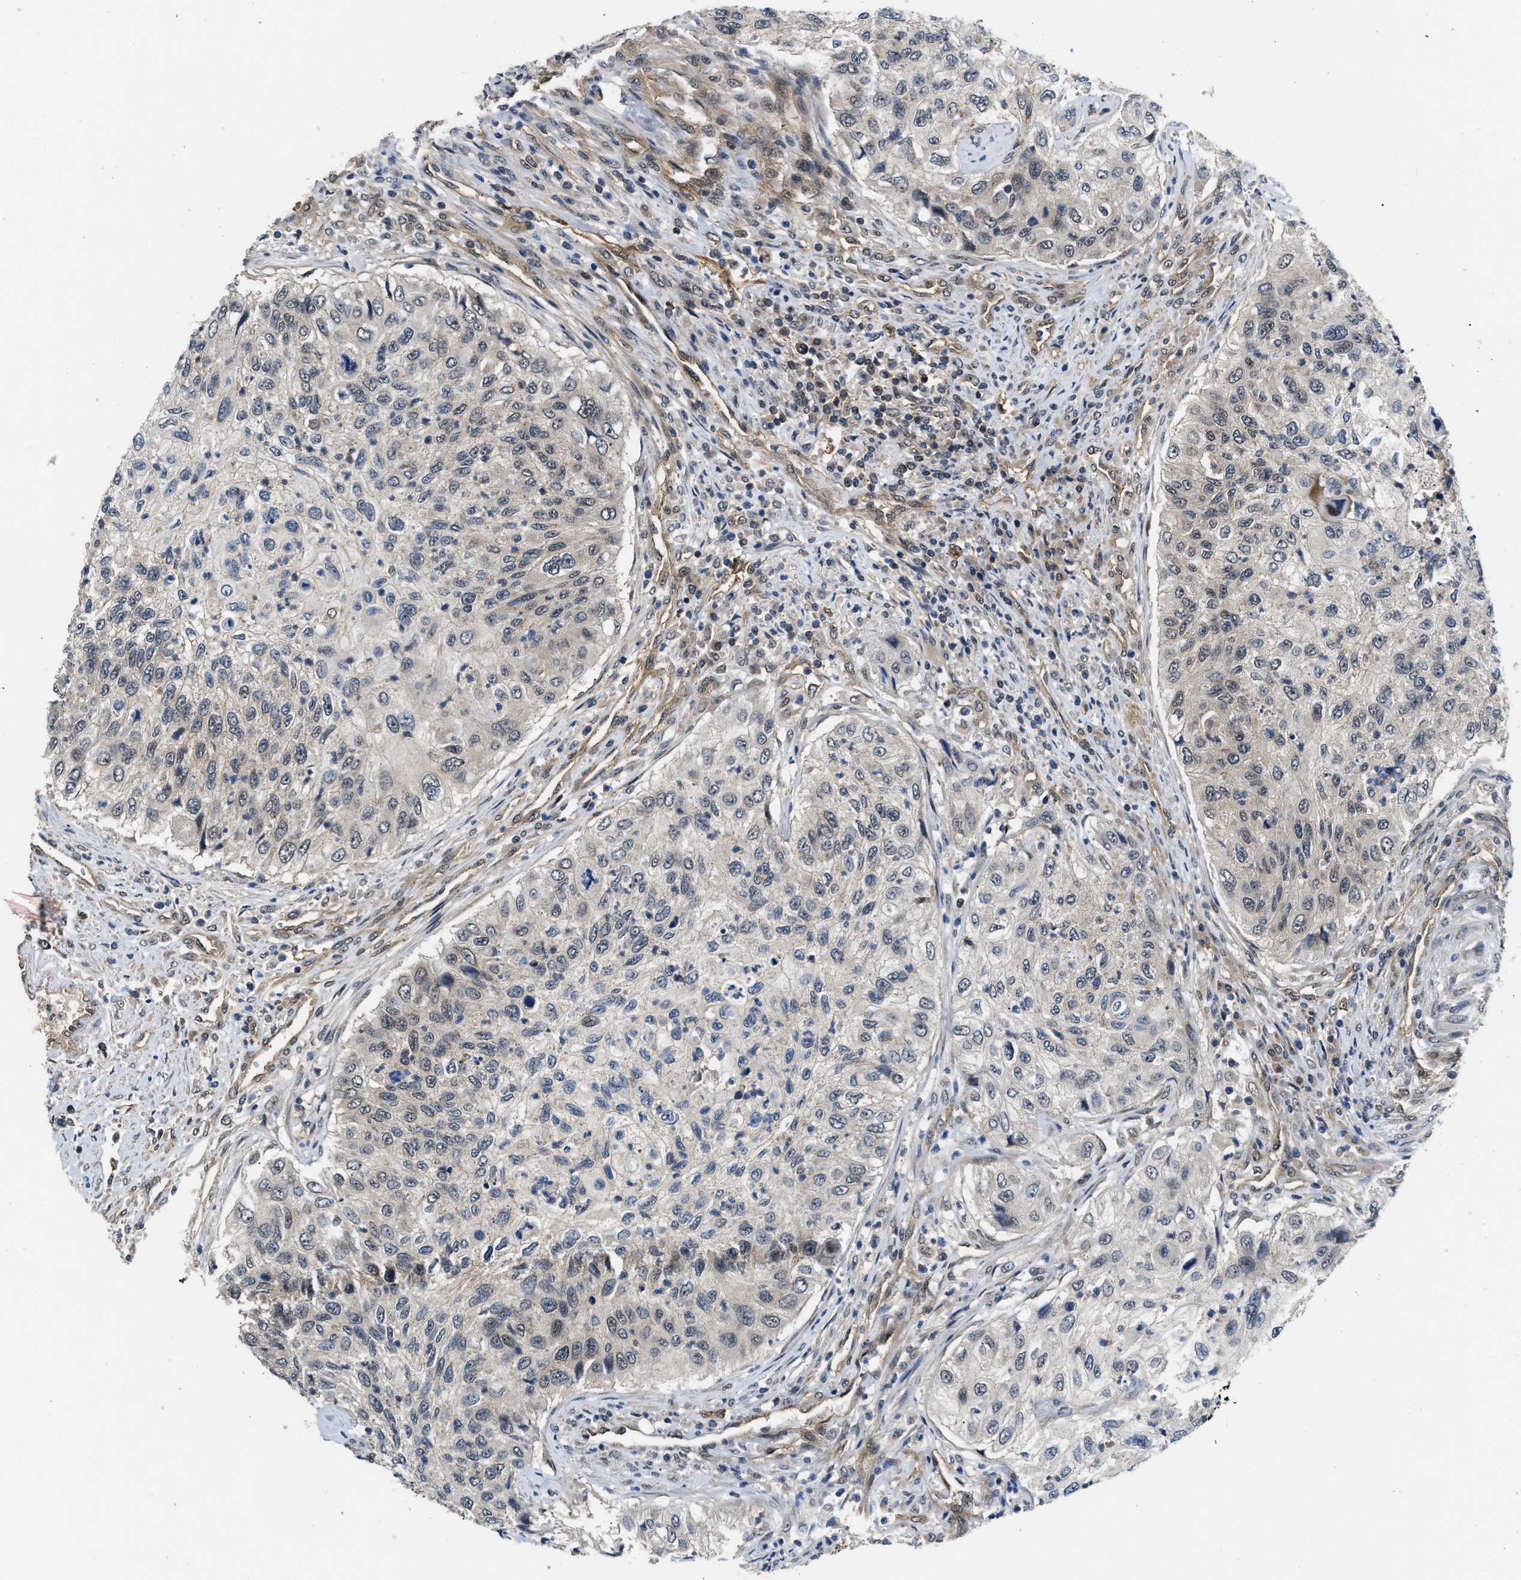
{"staining": {"intensity": "negative", "quantity": "none", "location": "none"}, "tissue": "urothelial cancer", "cell_type": "Tumor cells", "image_type": "cancer", "snomed": [{"axis": "morphology", "description": "Urothelial carcinoma, High grade"}, {"axis": "topography", "description": "Urinary bladder"}], "caption": "IHC image of human urothelial carcinoma (high-grade) stained for a protein (brown), which shows no staining in tumor cells.", "gene": "COPS2", "patient": {"sex": "female", "age": 60}}